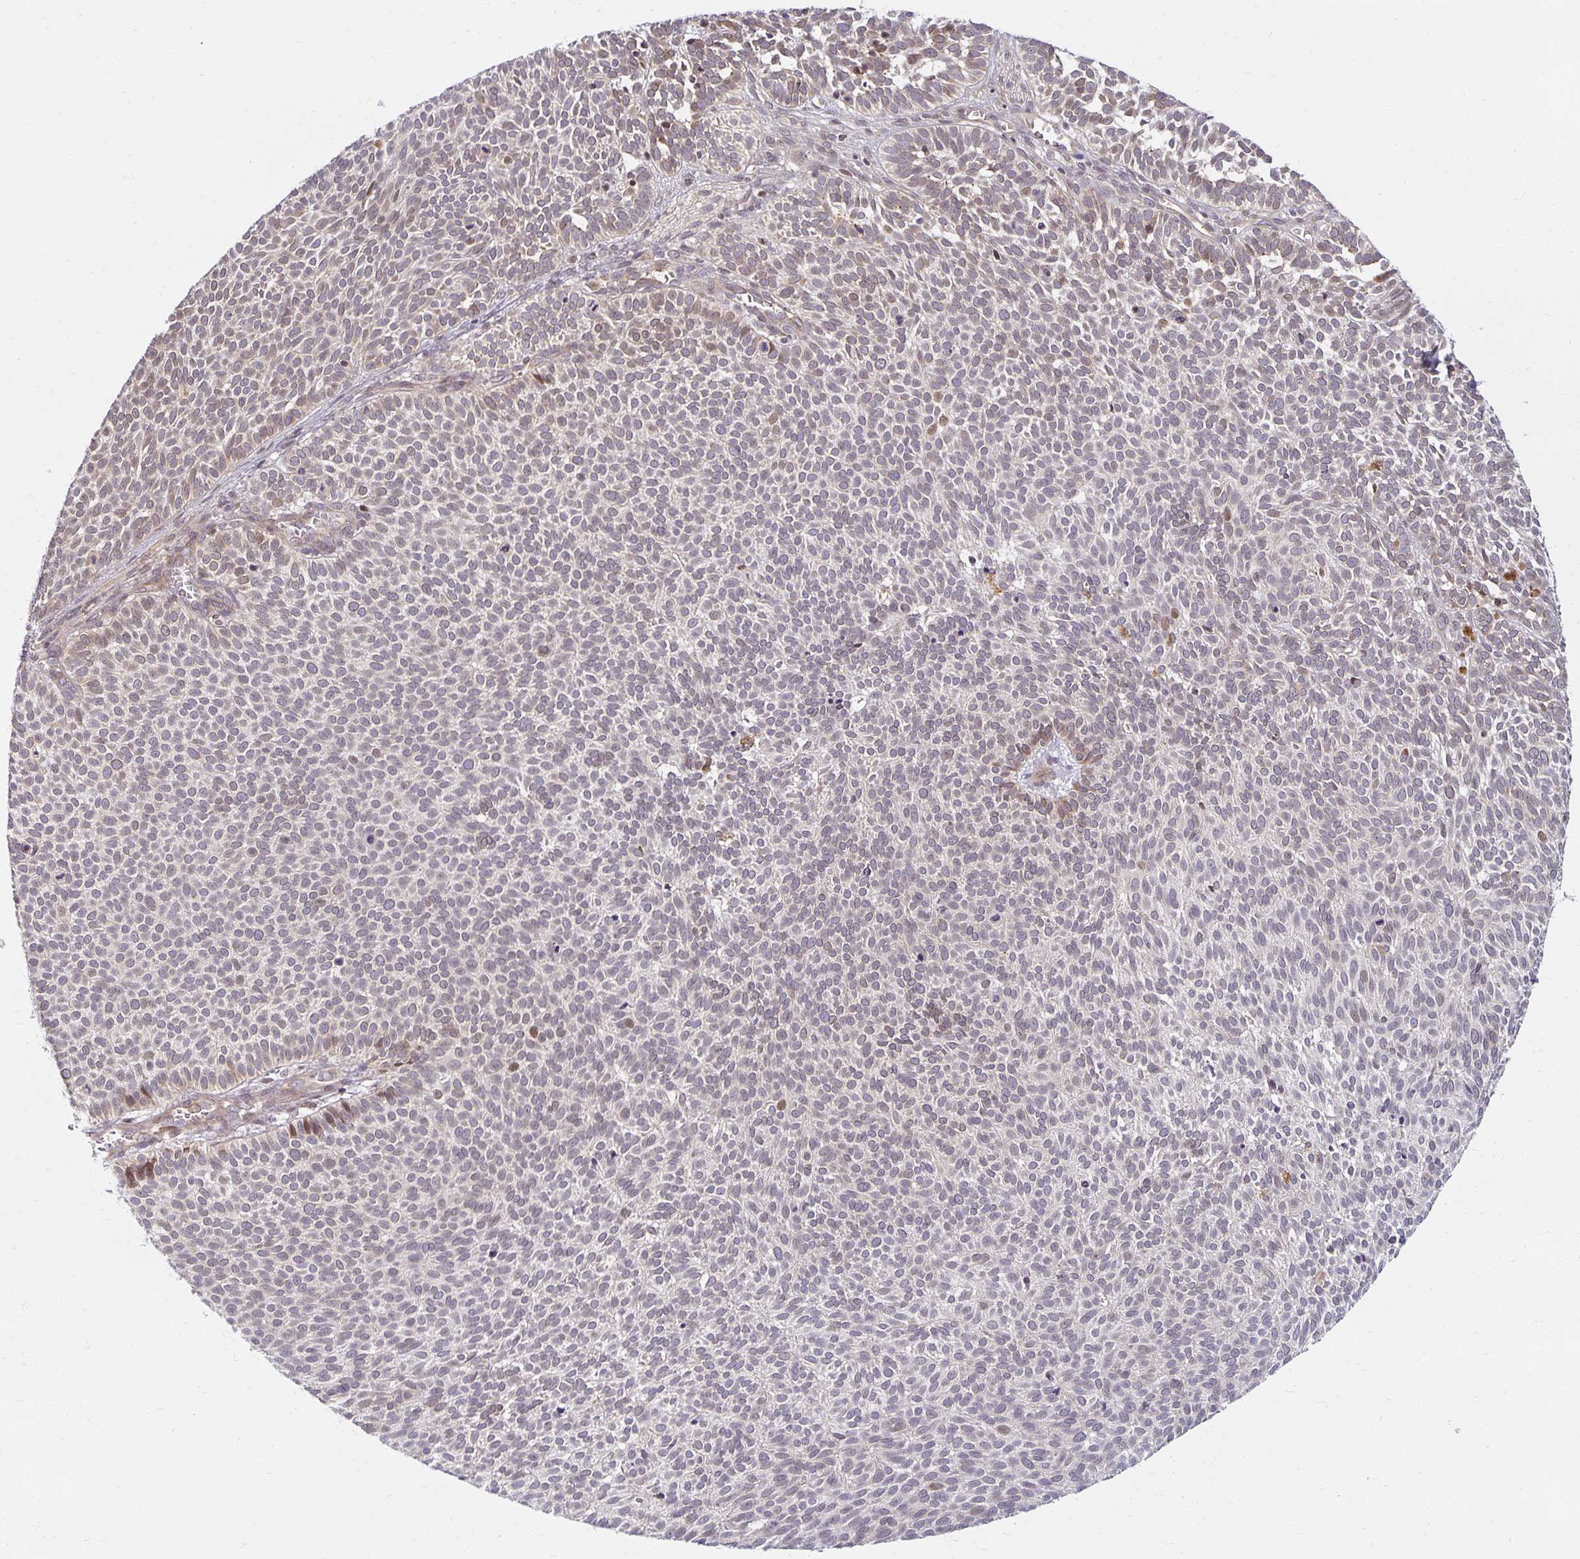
{"staining": {"intensity": "moderate", "quantity": "<25%", "location": "nuclear"}, "tissue": "skin cancer", "cell_type": "Tumor cells", "image_type": "cancer", "snomed": [{"axis": "morphology", "description": "Basal cell carcinoma"}, {"axis": "topography", "description": "Skin"}], "caption": "Moderate nuclear expression for a protein is appreciated in approximately <25% of tumor cells of skin basal cell carcinoma using IHC.", "gene": "EHF", "patient": {"sex": "male", "age": 63}}